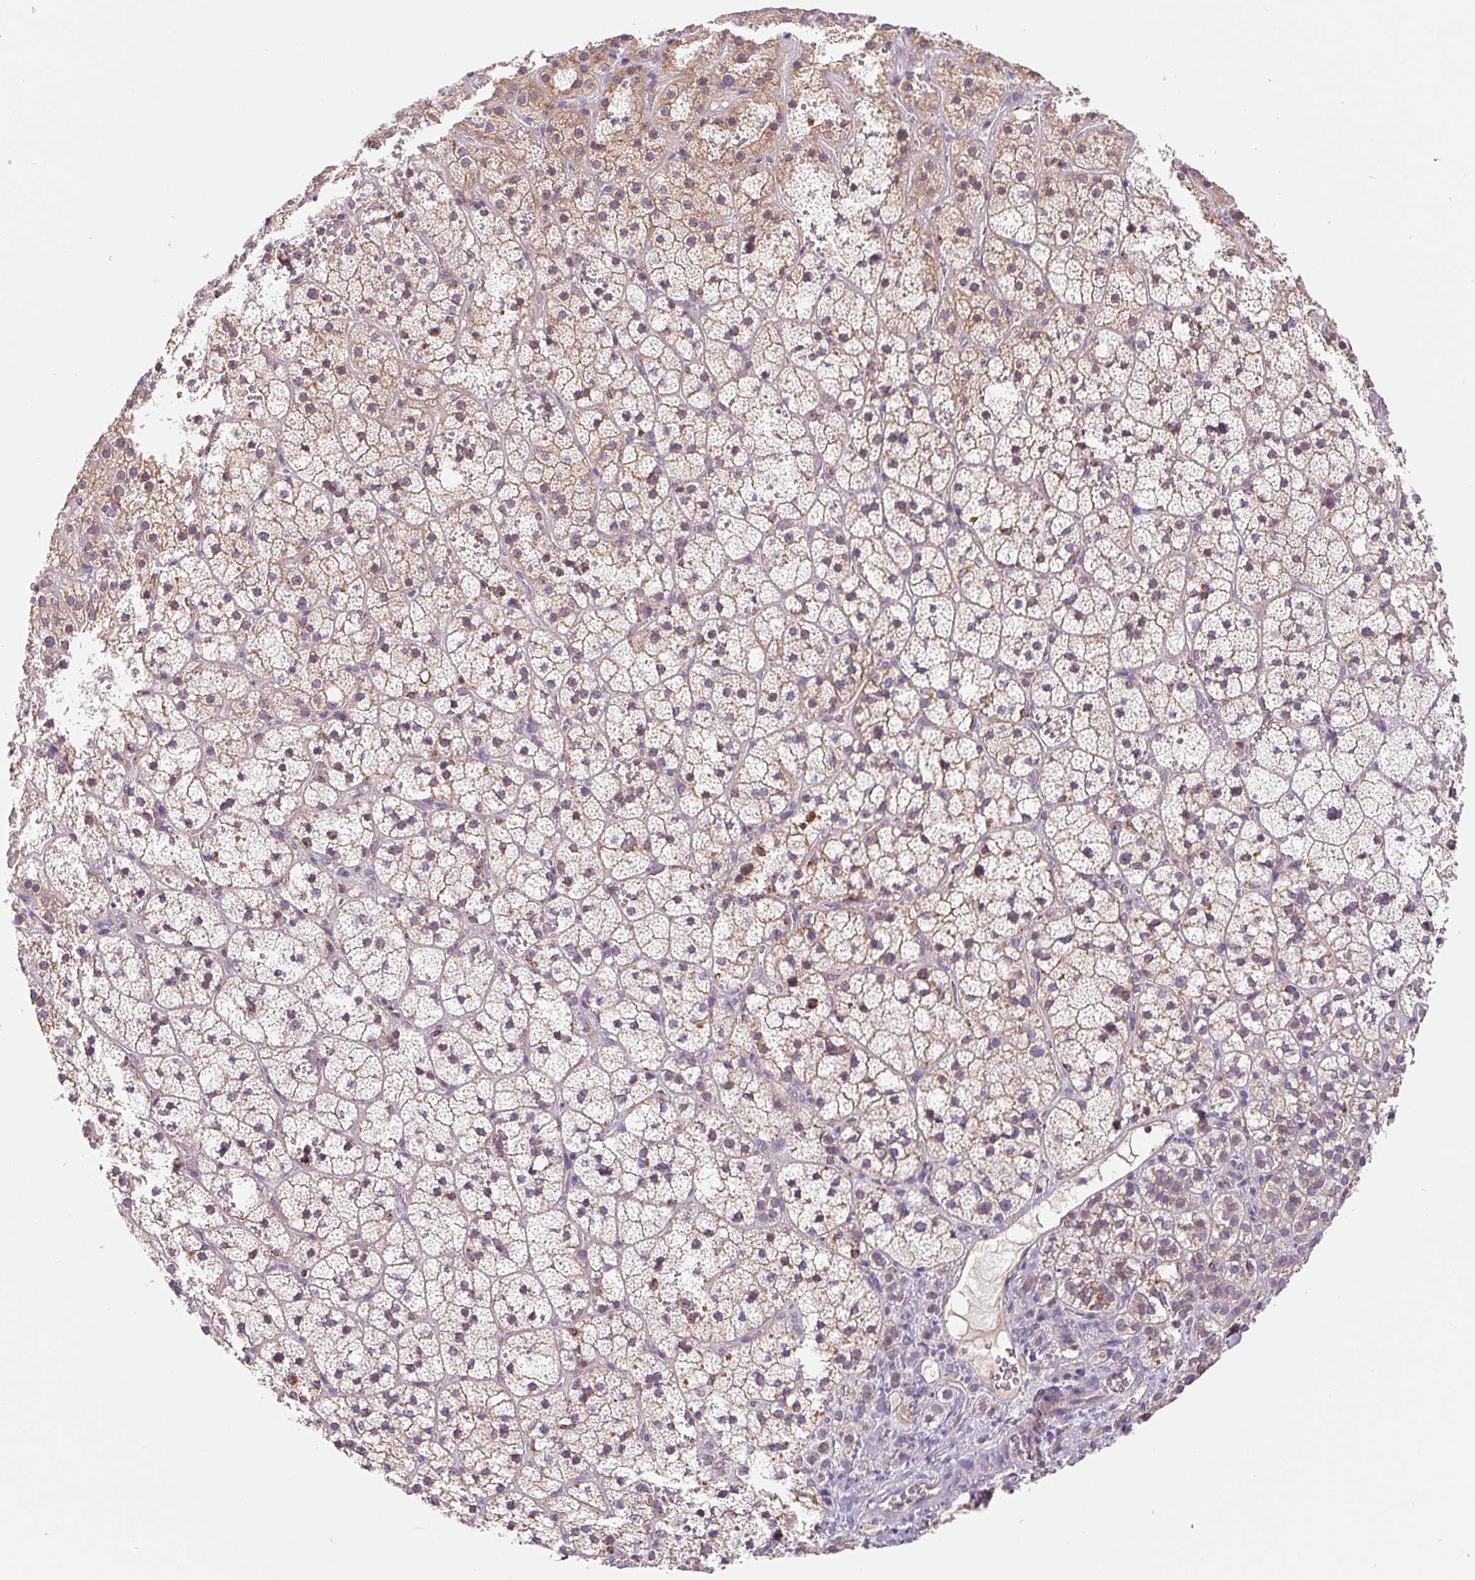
{"staining": {"intensity": "weak", "quantity": "25%-75%", "location": "cytoplasmic/membranous"}, "tissue": "adrenal gland", "cell_type": "Glandular cells", "image_type": "normal", "snomed": [{"axis": "morphology", "description": "Normal tissue, NOS"}, {"axis": "topography", "description": "Adrenal gland"}], "caption": "This is a micrograph of immunohistochemistry staining of benign adrenal gland, which shows weak positivity in the cytoplasmic/membranous of glandular cells.", "gene": "EMC6", "patient": {"sex": "male", "age": 53}}